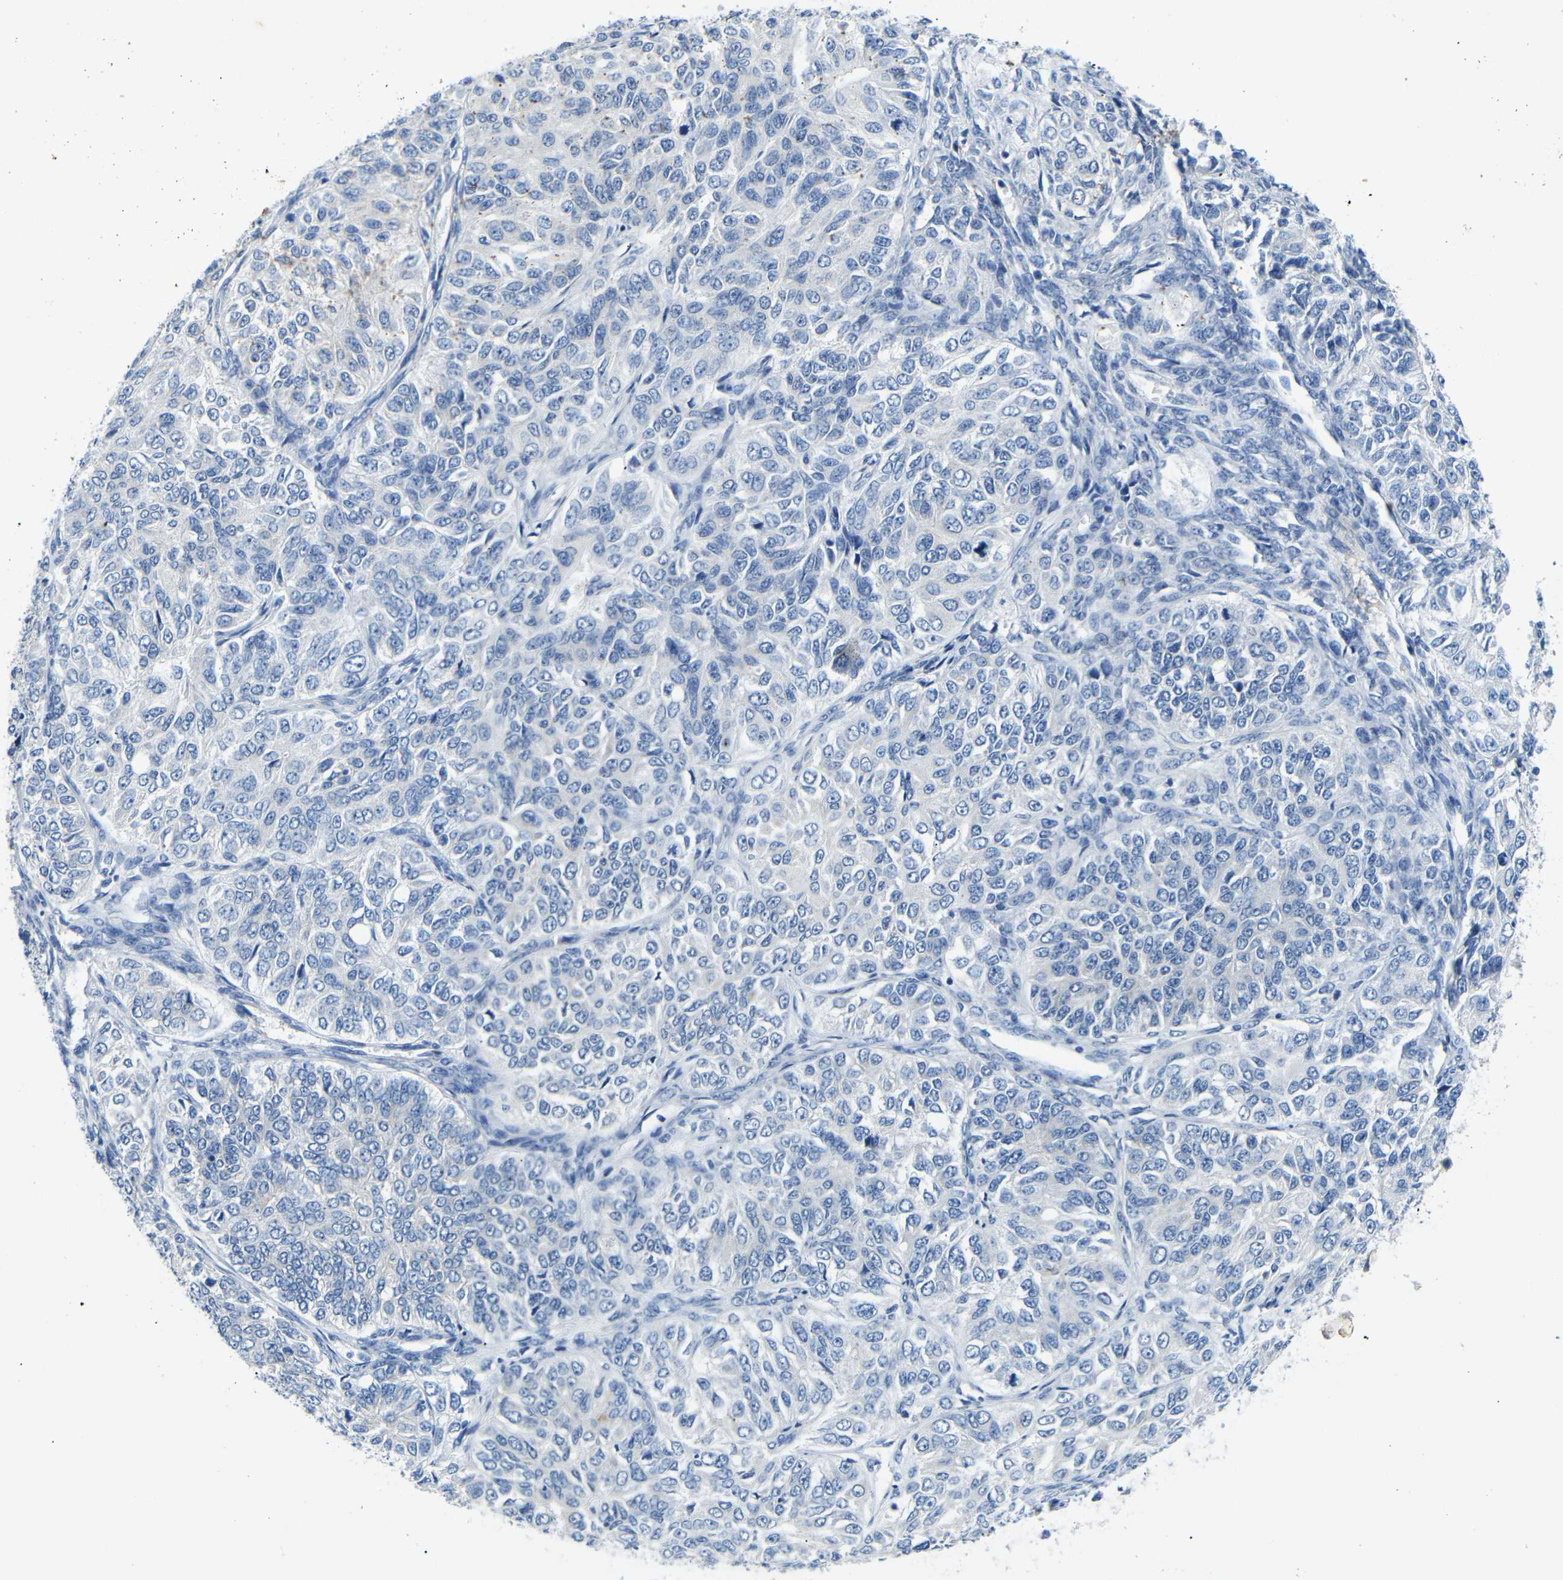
{"staining": {"intensity": "negative", "quantity": "none", "location": "none"}, "tissue": "ovarian cancer", "cell_type": "Tumor cells", "image_type": "cancer", "snomed": [{"axis": "morphology", "description": "Carcinoma, endometroid"}, {"axis": "topography", "description": "Ovary"}], "caption": "The histopathology image shows no staining of tumor cells in endometroid carcinoma (ovarian).", "gene": "DCP1A", "patient": {"sex": "female", "age": 51}}